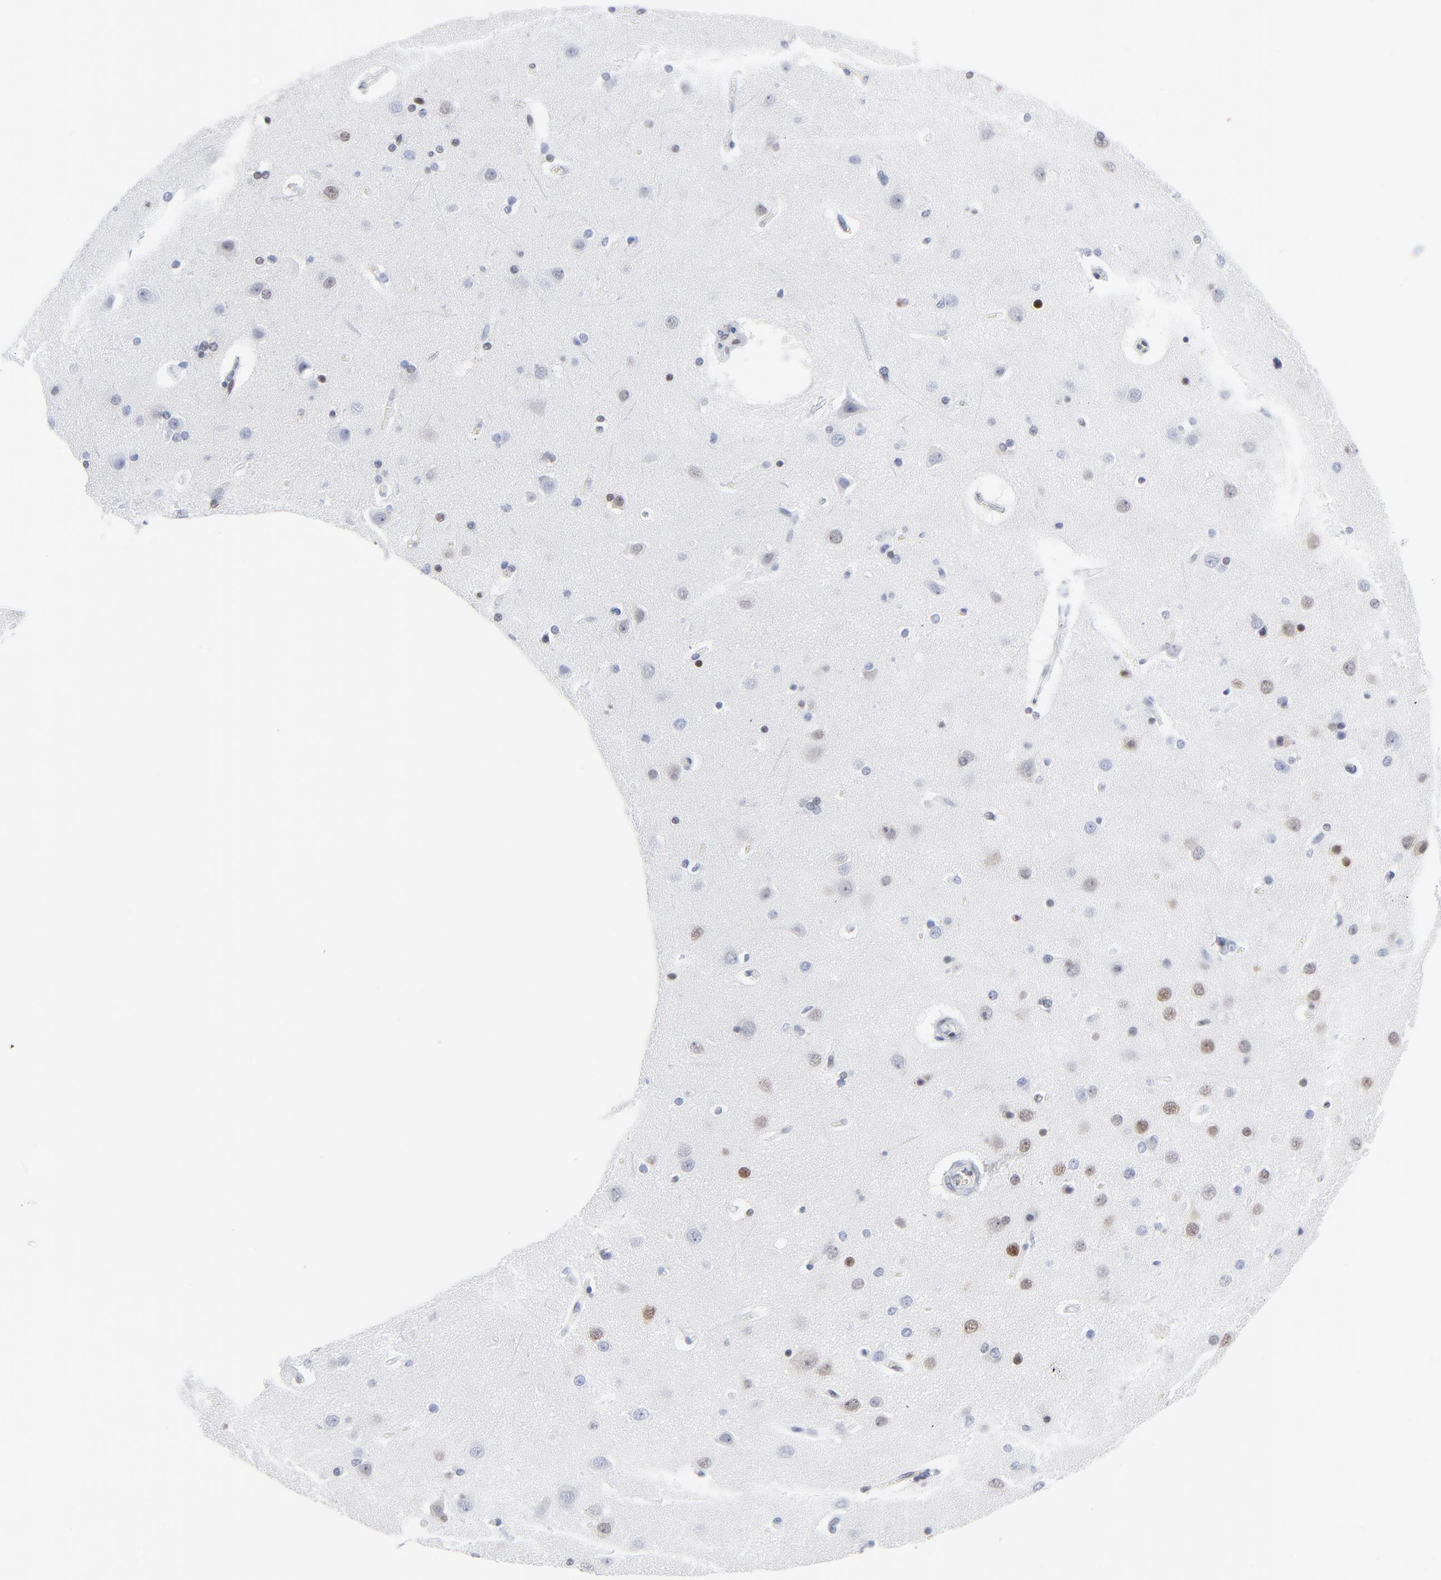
{"staining": {"intensity": "negative", "quantity": "none", "location": "none"}, "tissue": "cerebral cortex", "cell_type": "Endothelial cells", "image_type": "normal", "snomed": [{"axis": "morphology", "description": "Normal tissue, NOS"}, {"axis": "topography", "description": "Cerebral cortex"}], "caption": "Endothelial cells are negative for protein expression in benign human cerebral cortex. (Stains: DAB (3,3'-diaminobenzidine) immunohistochemistry (IHC) with hematoxylin counter stain, Microscopy: brightfield microscopy at high magnification).", "gene": "JUN", "patient": {"sex": "female", "age": 54}}